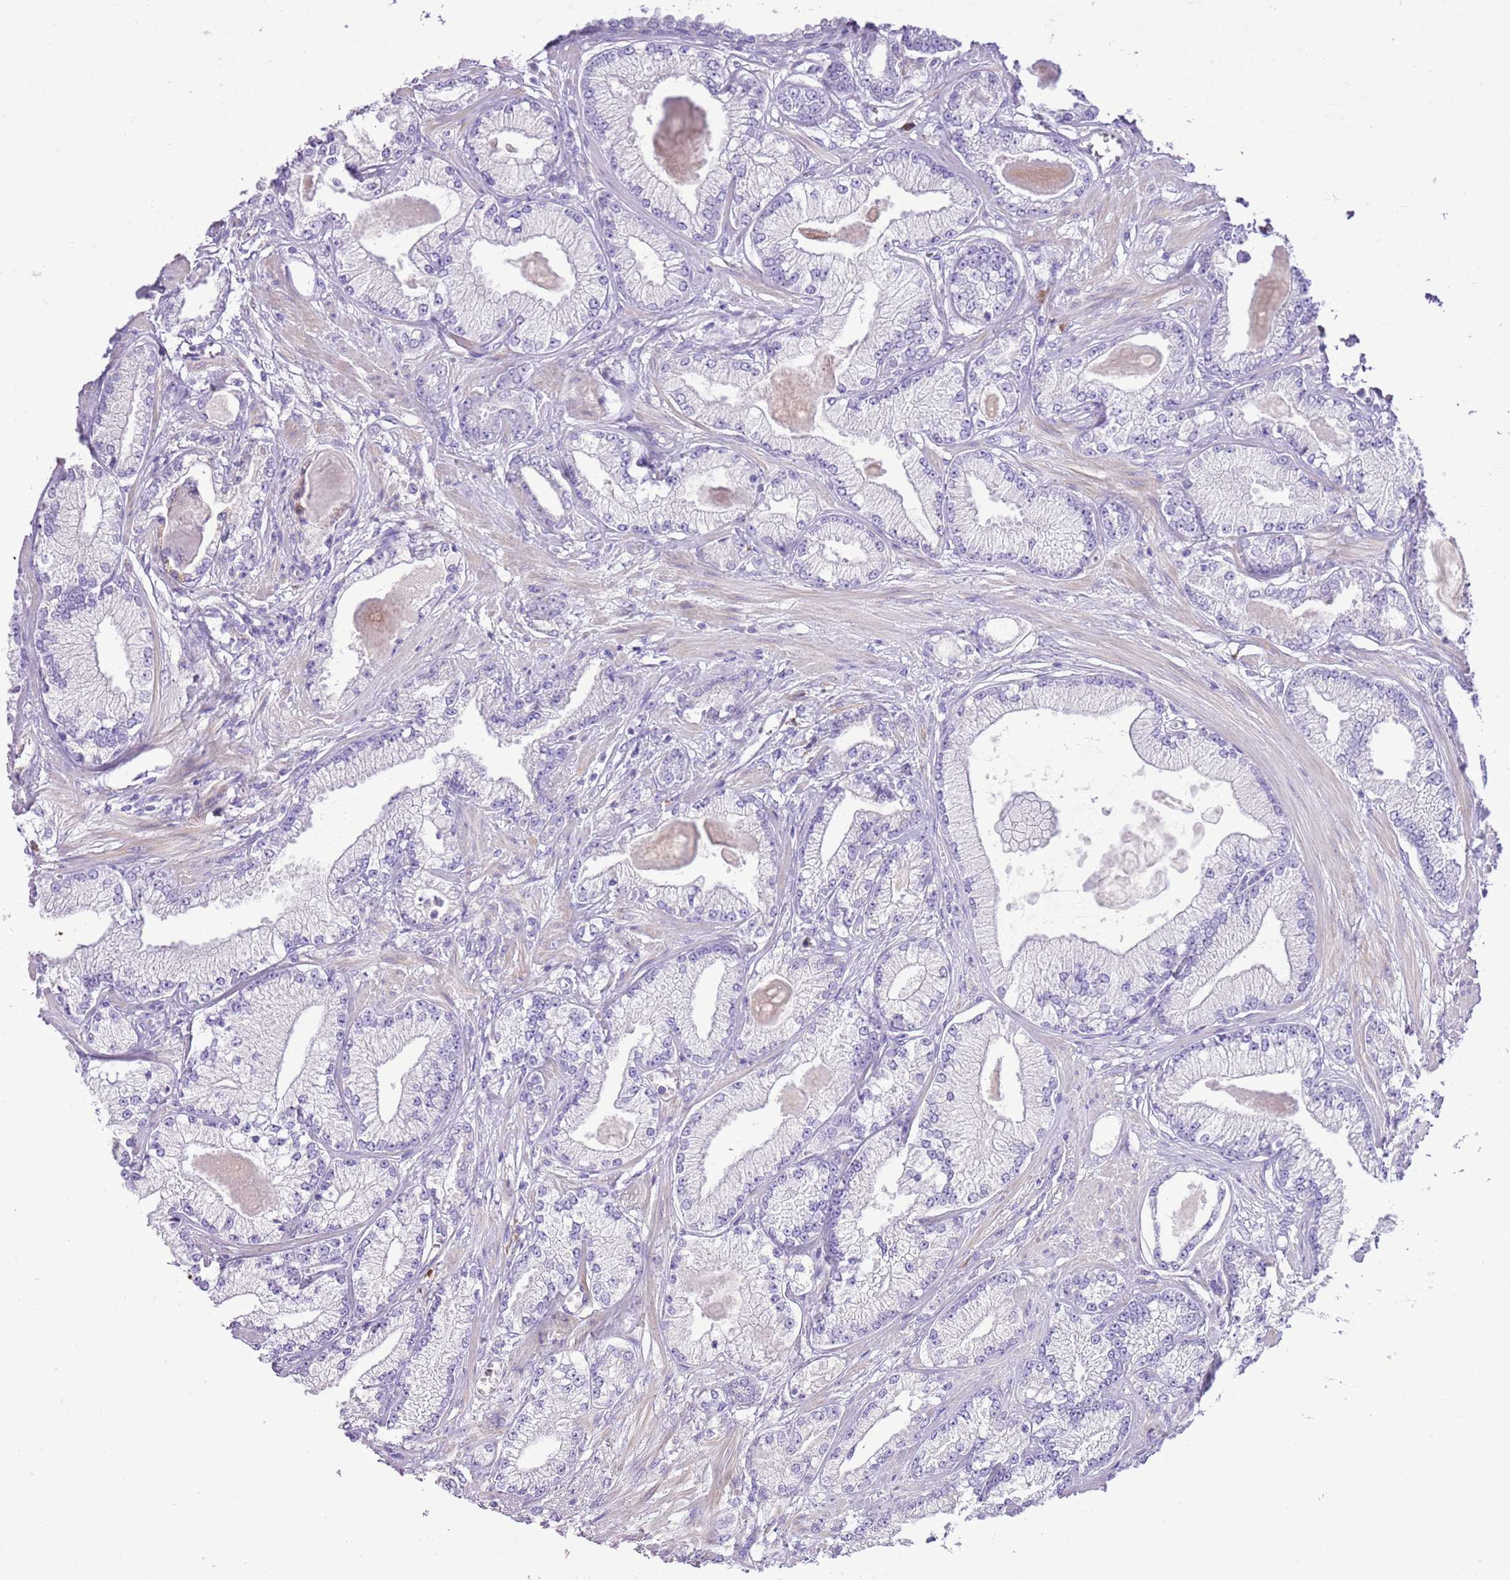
{"staining": {"intensity": "negative", "quantity": "none", "location": "none"}, "tissue": "prostate cancer", "cell_type": "Tumor cells", "image_type": "cancer", "snomed": [{"axis": "morphology", "description": "Adenocarcinoma, Low grade"}, {"axis": "topography", "description": "Prostate"}], "caption": "Immunohistochemistry (IHC) micrograph of neoplastic tissue: low-grade adenocarcinoma (prostate) stained with DAB reveals no significant protein positivity in tumor cells.", "gene": "AAR2", "patient": {"sex": "male", "age": 64}}